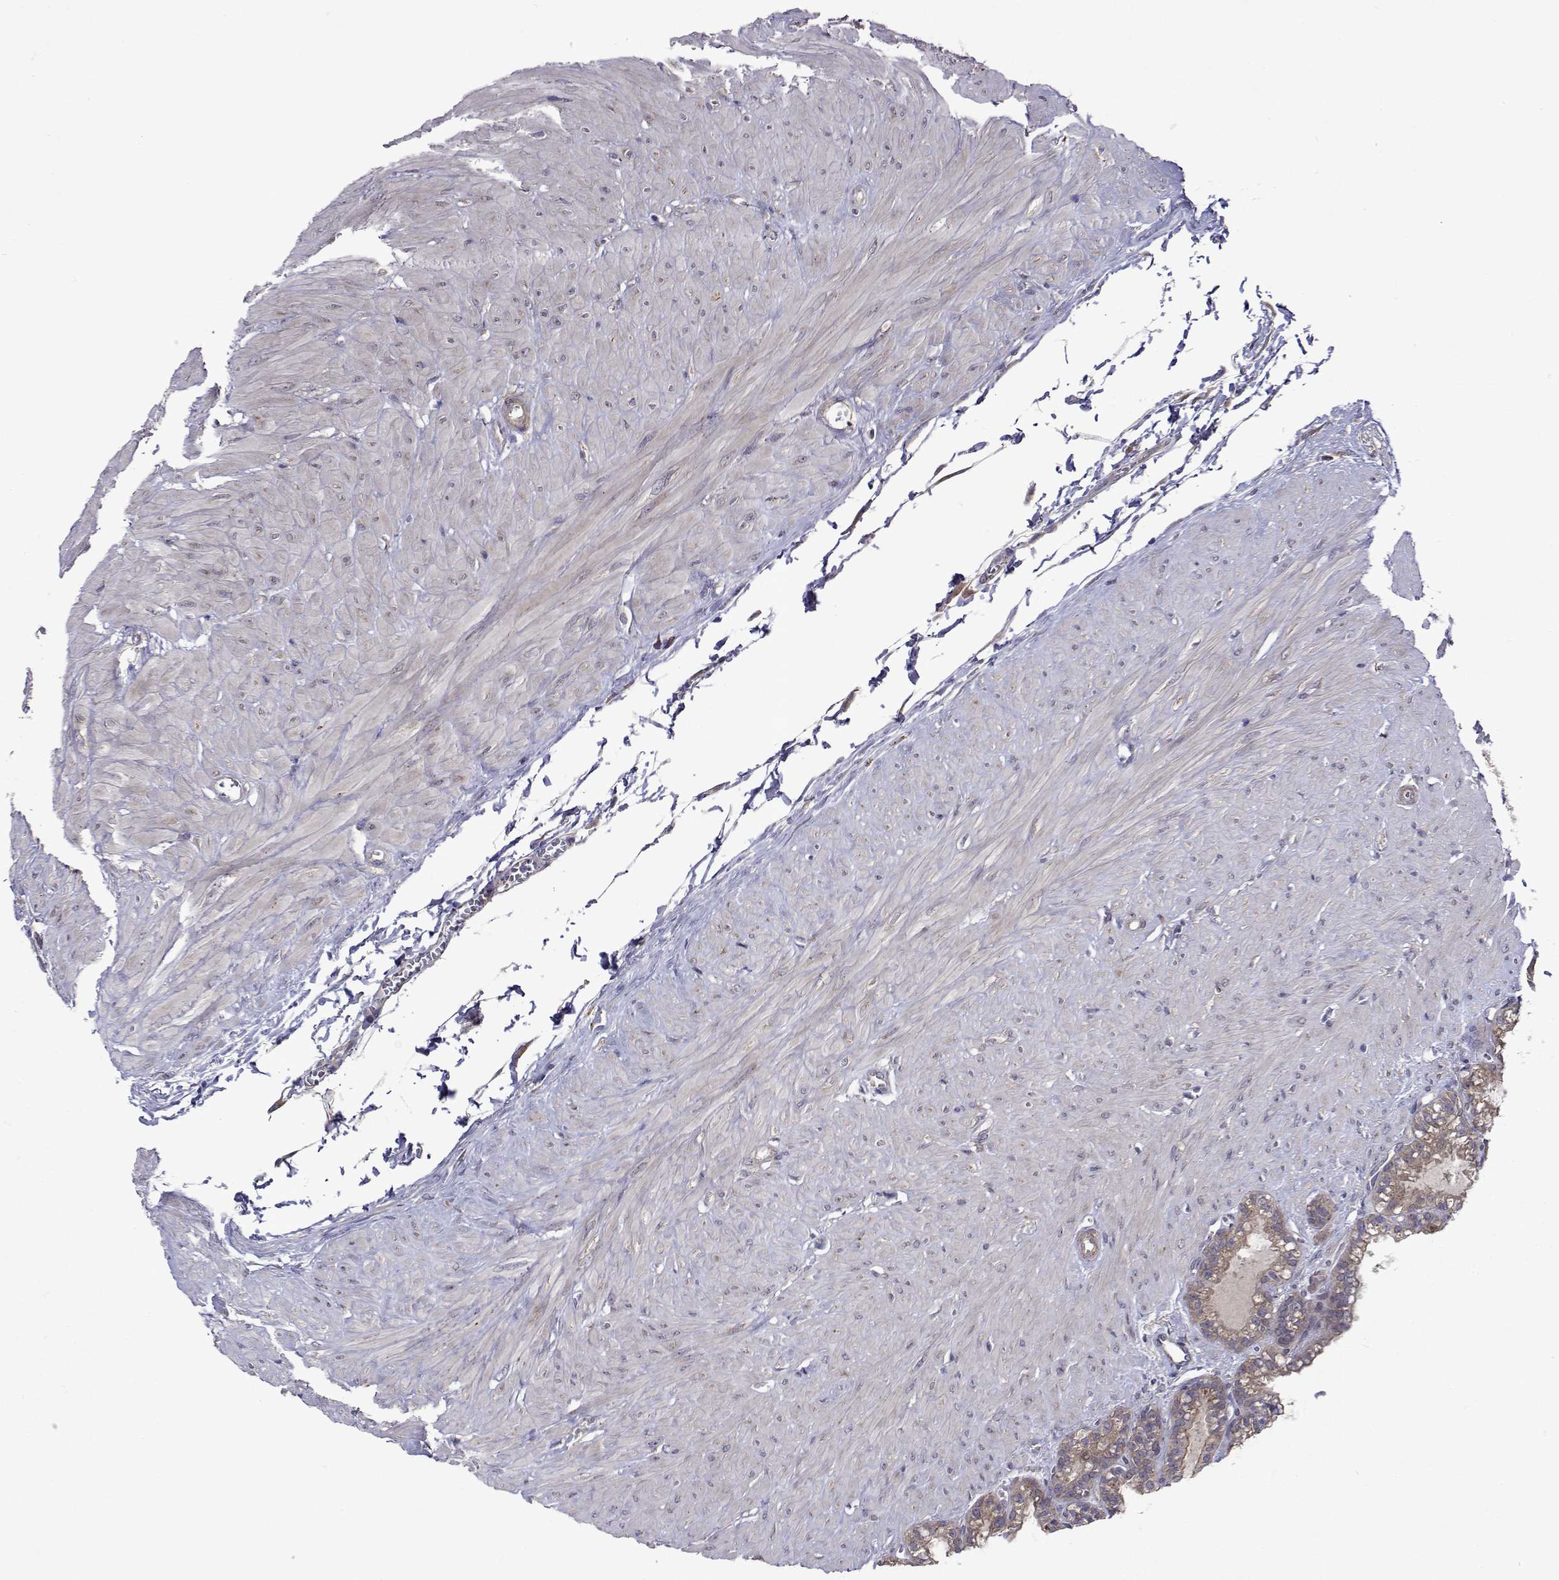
{"staining": {"intensity": "weak", "quantity": ">75%", "location": "cytoplasmic/membranous"}, "tissue": "seminal vesicle", "cell_type": "Glandular cells", "image_type": "normal", "snomed": [{"axis": "morphology", "description": "Normal tissue, NOS"}, {"axis": "topography", "description": "Seminal veicle"}], "caption": "Immunohistochemistry (IHC) (DAB) staining of benign human seminal vesicle shows weak cytoplasmic/membranous protein expression in about >75% of glandular cells.", "gene": "TARBP2", "patient": {"sex": "male", "age": 76}}